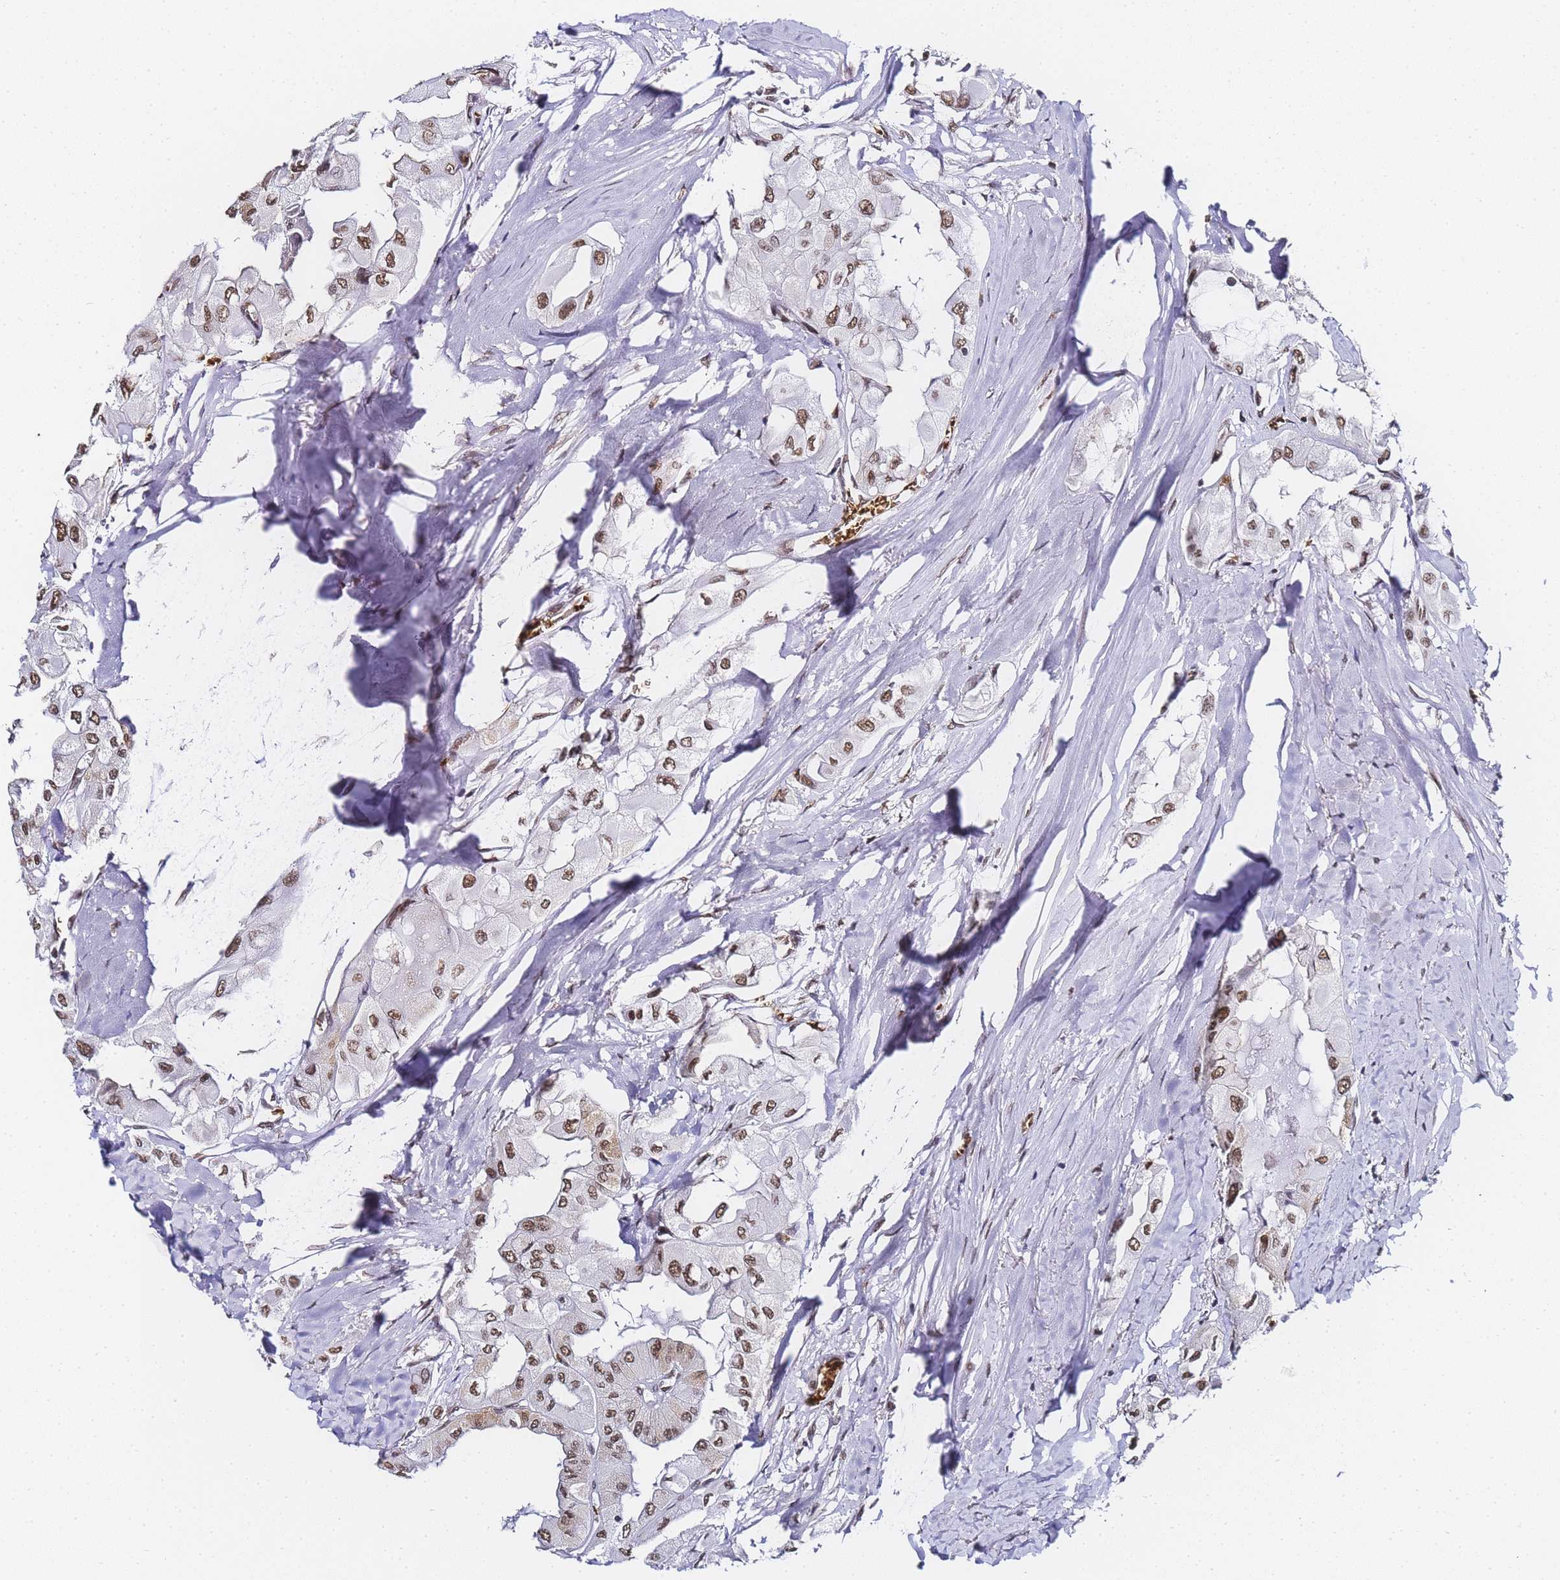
{"staining": {"intensity": "moderate", "quantity": ">75%", "location": "nuclear"}, "tissue": "thyroid cancer", "cell_type": "Tumor cells", "image_type": "cancer", "snomed": [{"axis": "morphology", "description": "Normal tissue, NOS"}, {"axis": "morphology", "description": "Papillary adenocarcinoma, NOS"}, {"axis": "topography", "description": "Thyroid gland"}], "caption": "Moderate nuclear positivity for a protein is identified in about >75% of tumor cells of thyroid cancer (papillary adenocarcinoma) using immunohistochemistry (IHC).", "gene": "POLR1A", "patient": {"sex": "female", "age": 59}}